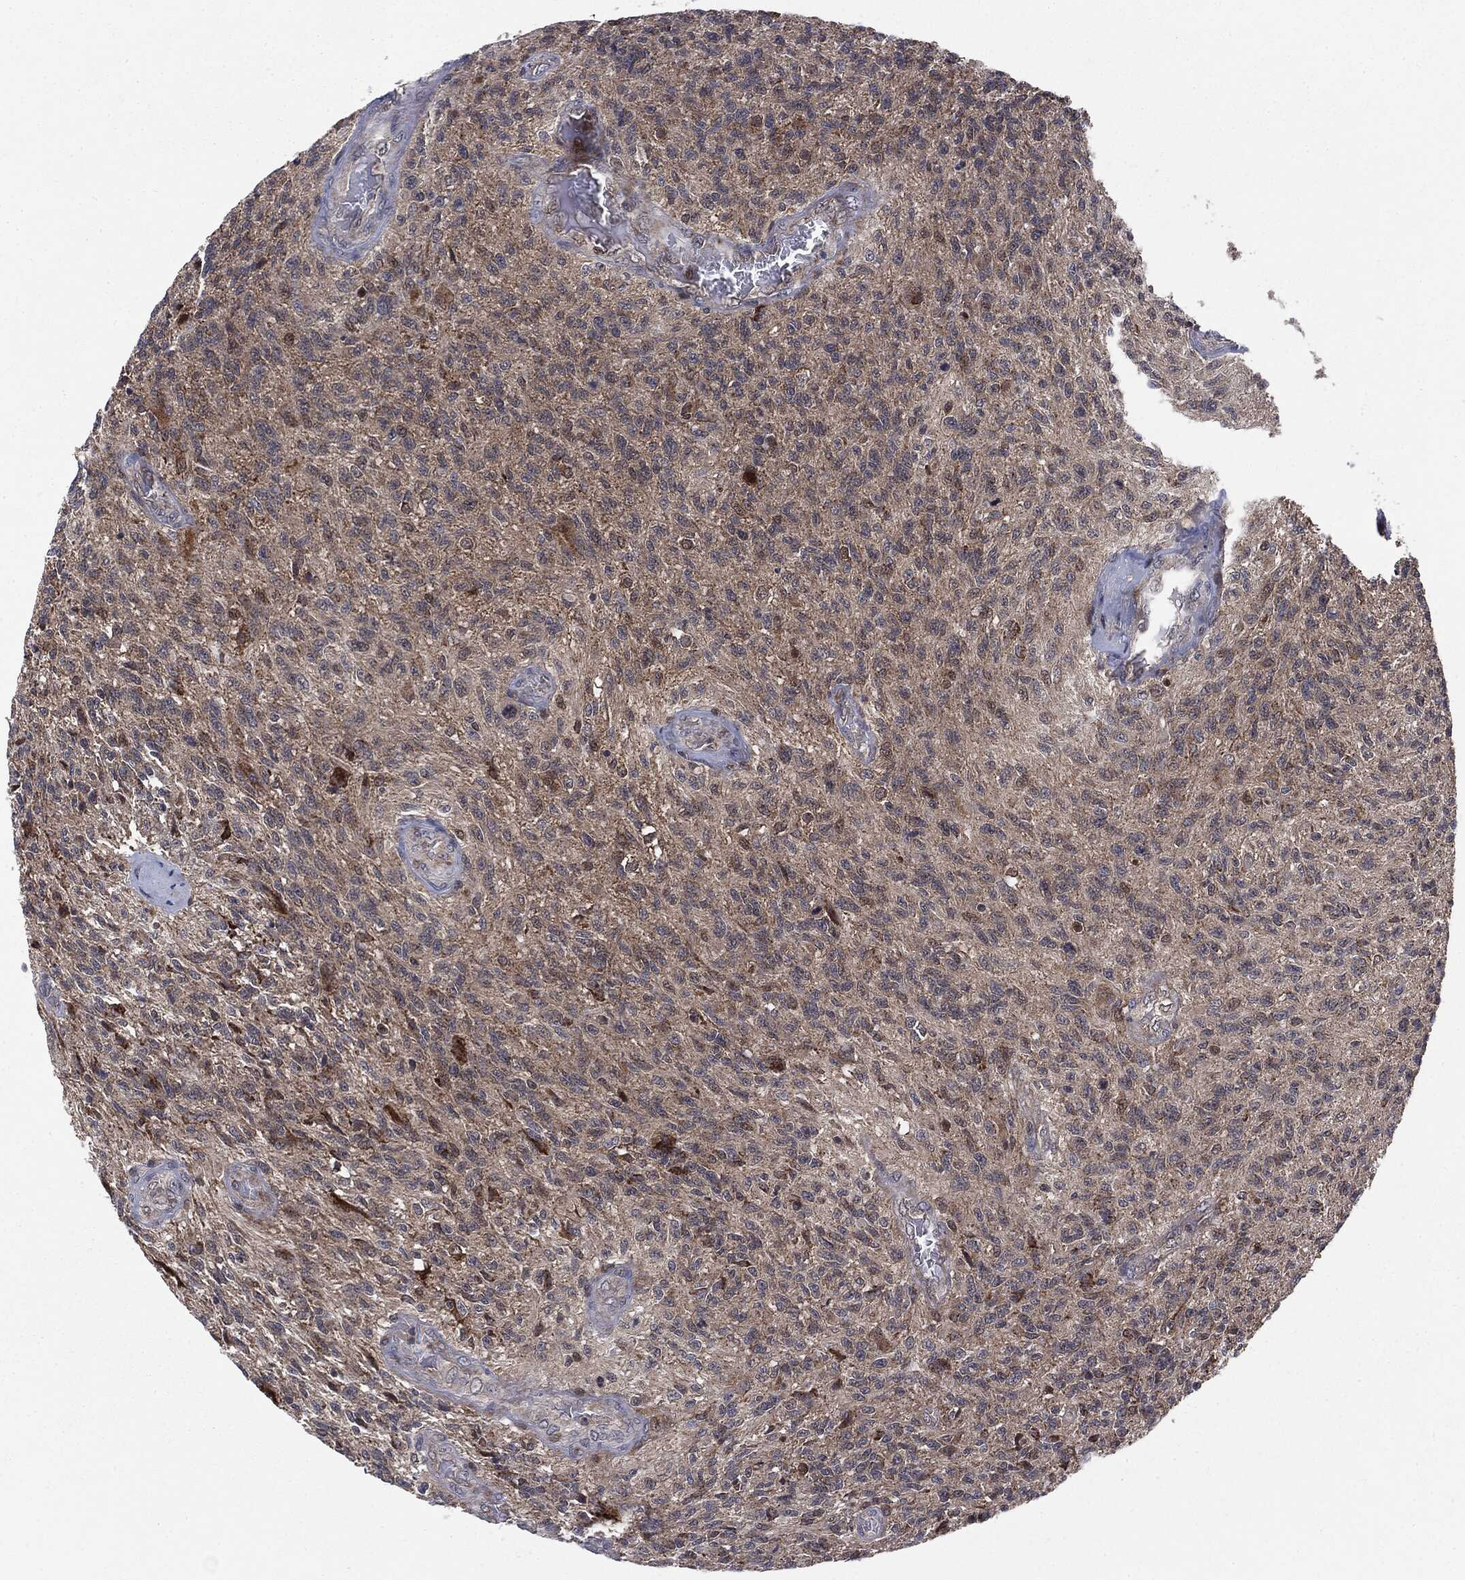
{"staining": {"intensity": "negative", "quantity": "none", "location": "none"}, "tissue": "glioma", "cell_type": "Tumor cells", "image_type": "cancer", "snomed": [{"axis": "morphology", "description": "Glioma, malignant, High grade"}, {"axis": "topography", "description": "Brain"}], "caption": "Glioma was stained to show a protein in brown. There is no significant staining in tumor cells.", "gene": "PTPA", "patient": {"sex": "male", "age": 56}}